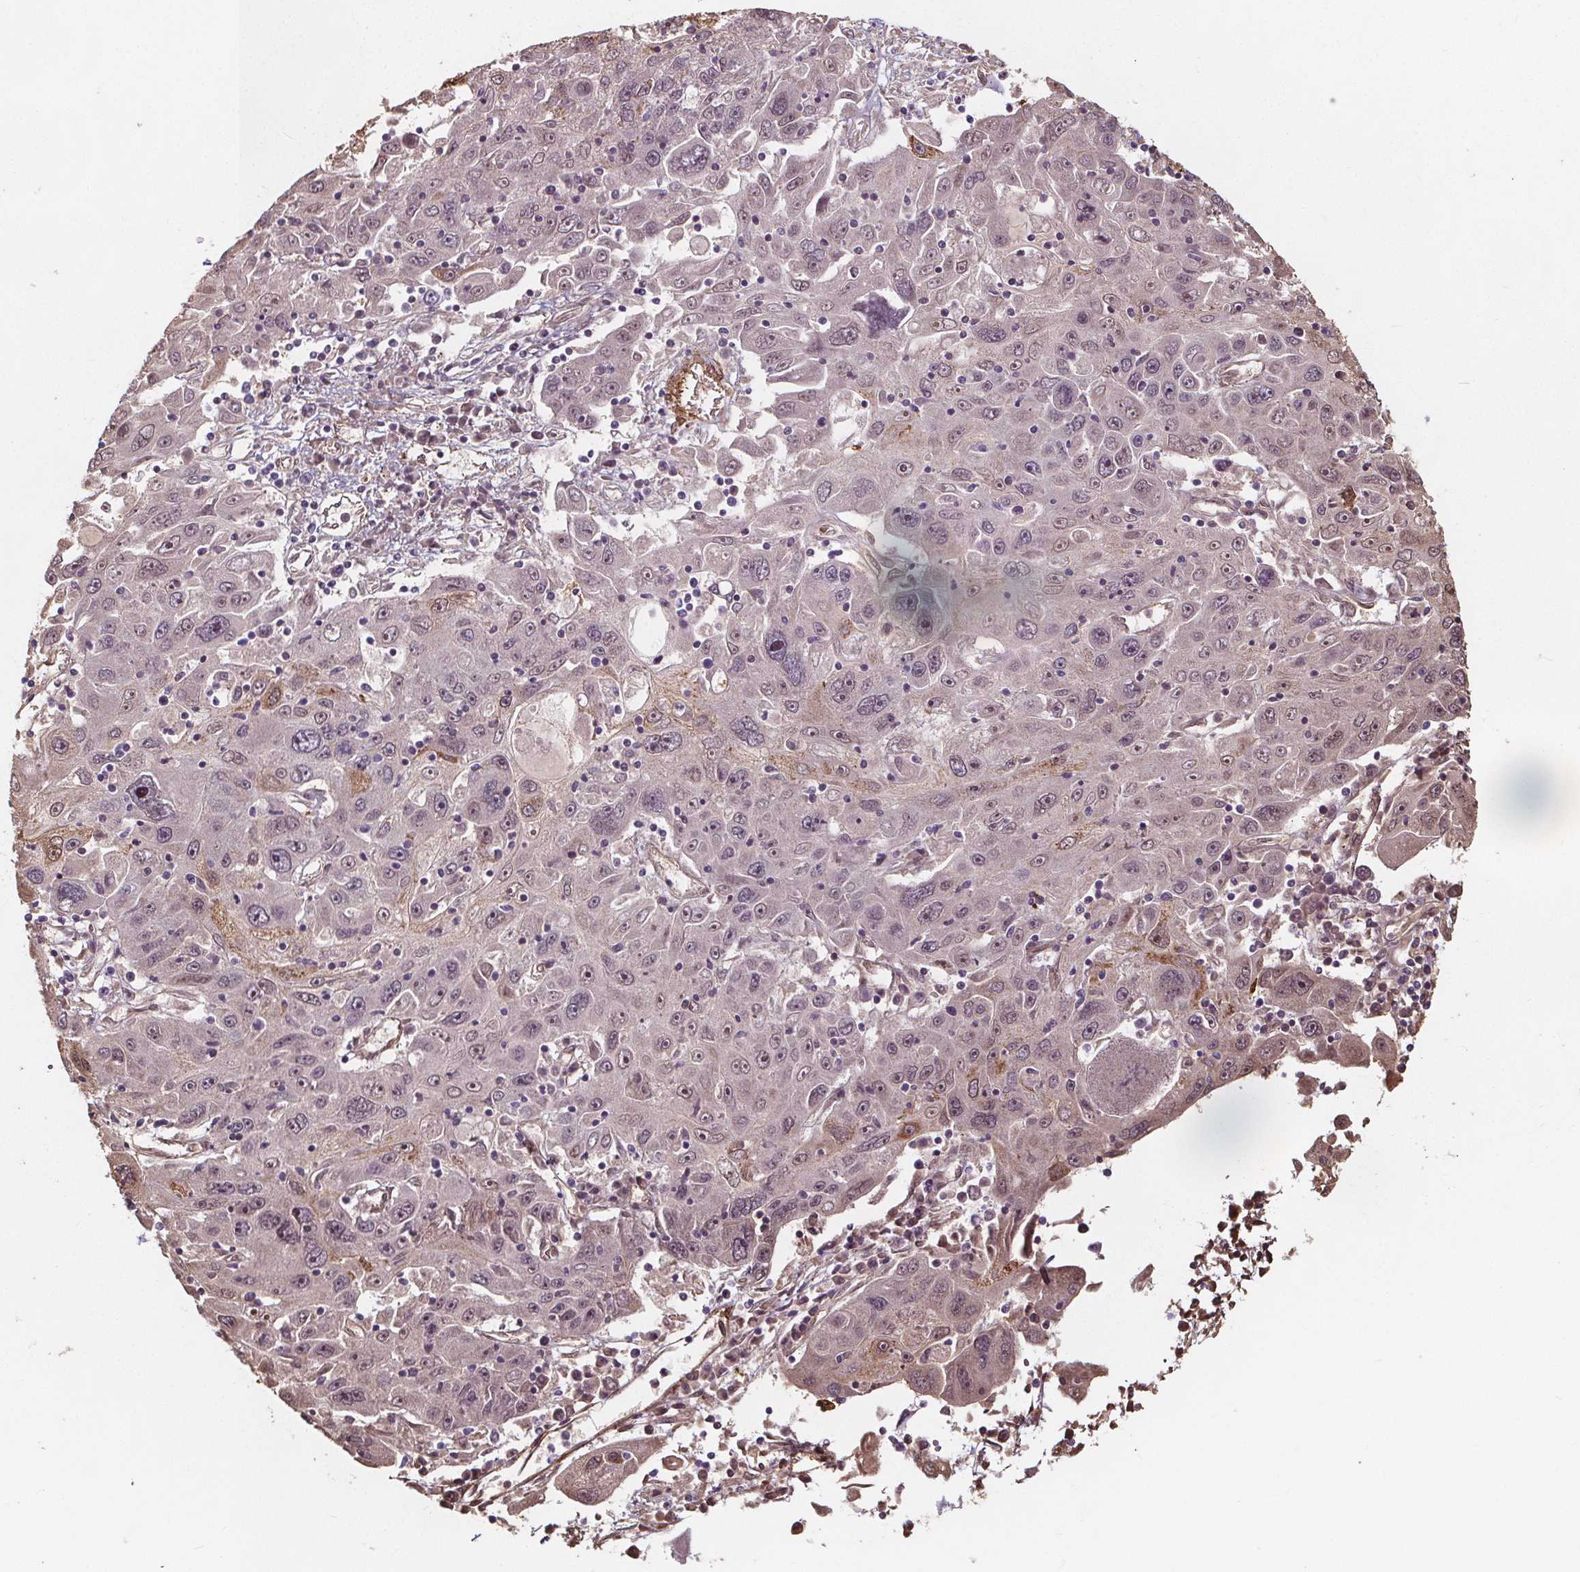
{"staining": {"intensity": "weak", "quantity": "25%-75%", "location": "nuclear"}, "tissue": "stomach cancer", "cell_type": "Tumor cells", "image_type": "cancer", "snomed": [{"axis": "morphology", "description": "Adenocarcinoma, NOS"}, {"axis": "topography", "description": "Stomach"}], "caption": "Immunohistochemistry (IHC) histopathology image of neoplastic tissue: human stomach adenocarcinoma stained using immunohistochemistry reveals low levels of weak protein expression localized specifically in the nuclear of tumor cells, appearing as a nuclear brown color.", "gene": "HAS1", "patient": {"sex": "male", "age": 56}}